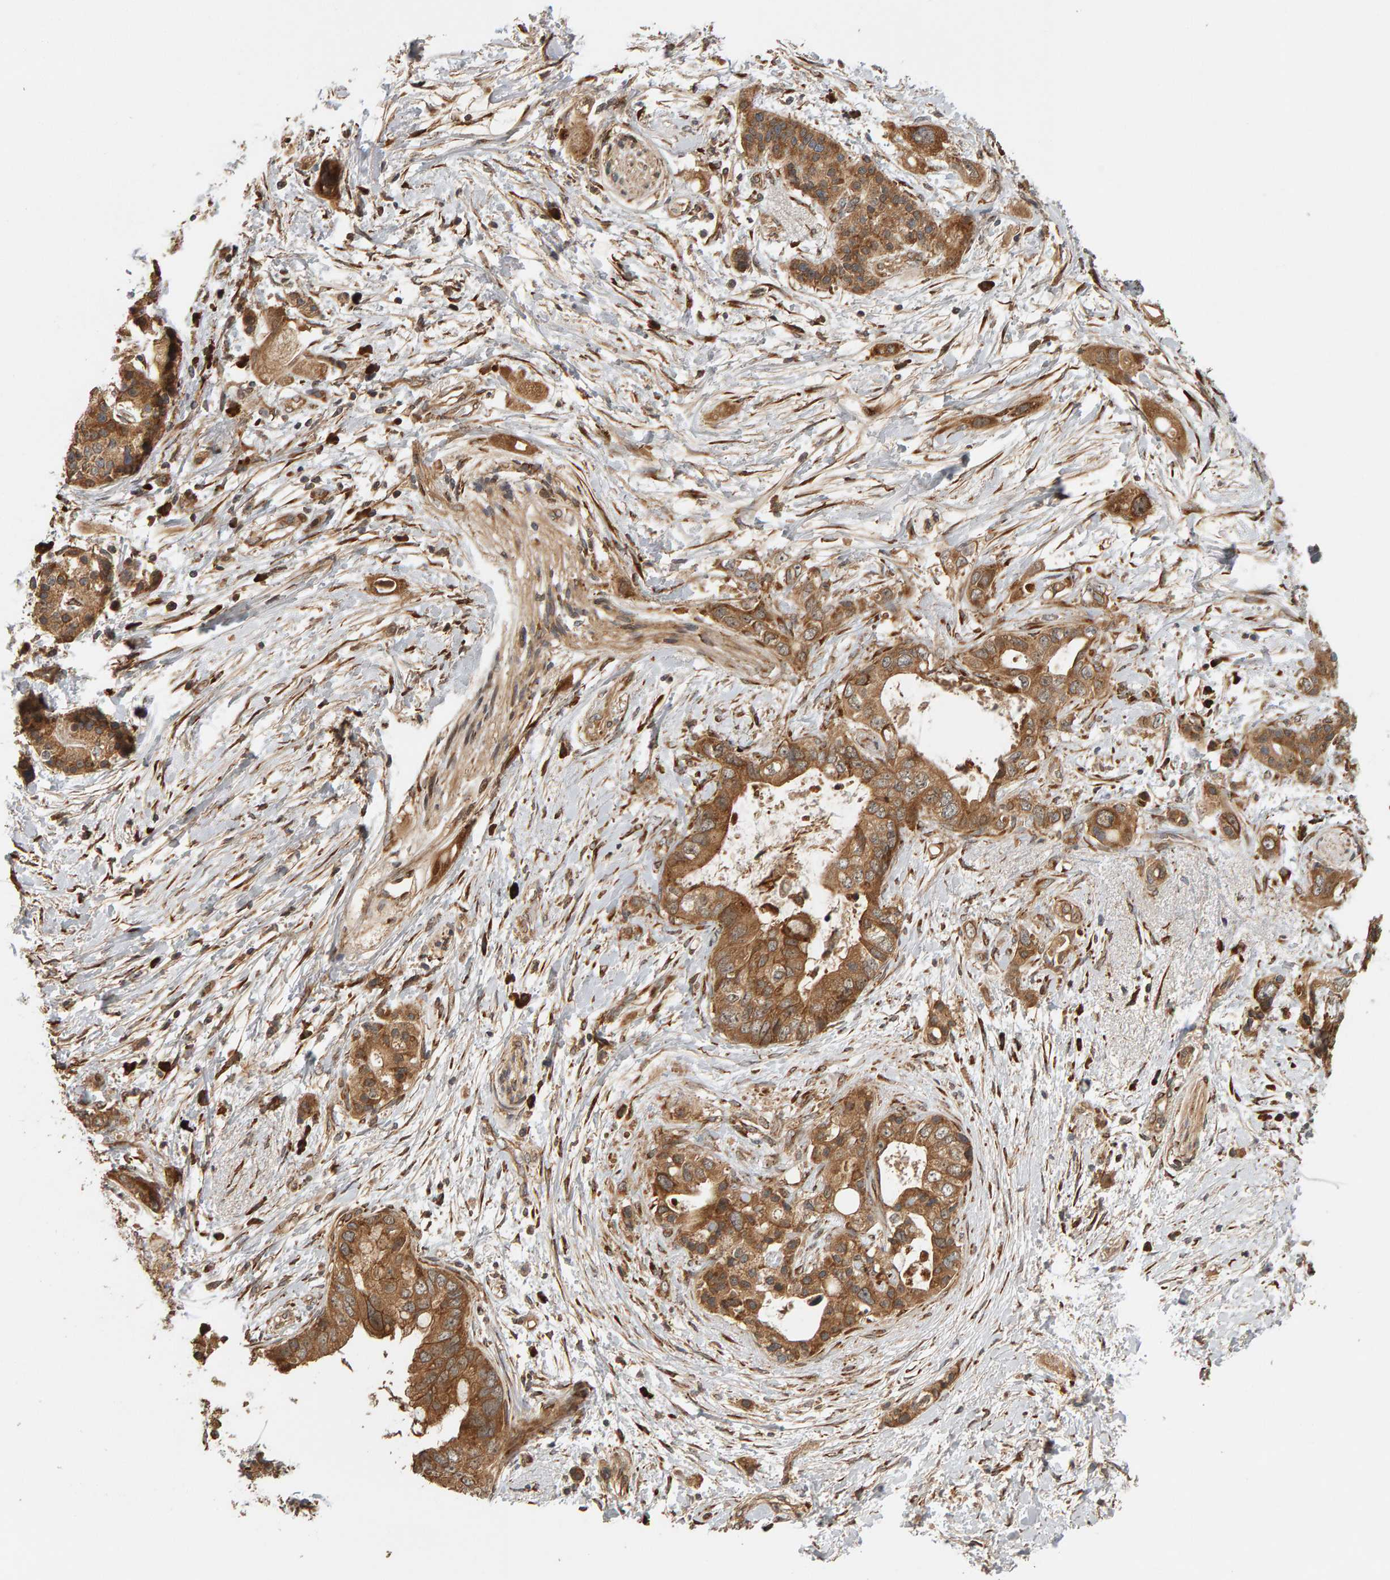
{"staining": {"intensity": "moderate", "quantity": ">75%", "location": "cytoplasmic/membranous"}, "tissue": "pancreatic cancer", "cell_type": "Tumor cells", "image_type": "cancer", "snomed": [{"axis": "morphology", "description": "Adenocarcinoma, NOS"}, {"axis": "topography", "description": "Pancreas"}], "caption": "A photomicrograph of human pancreatic adenocarcinoma stained for a protein demonstrates moderate cytoplasmic/membranous brown staining in tumor cells.", "gene": "ZFAND1", "patient": {"sex": "female", "age": 56}}